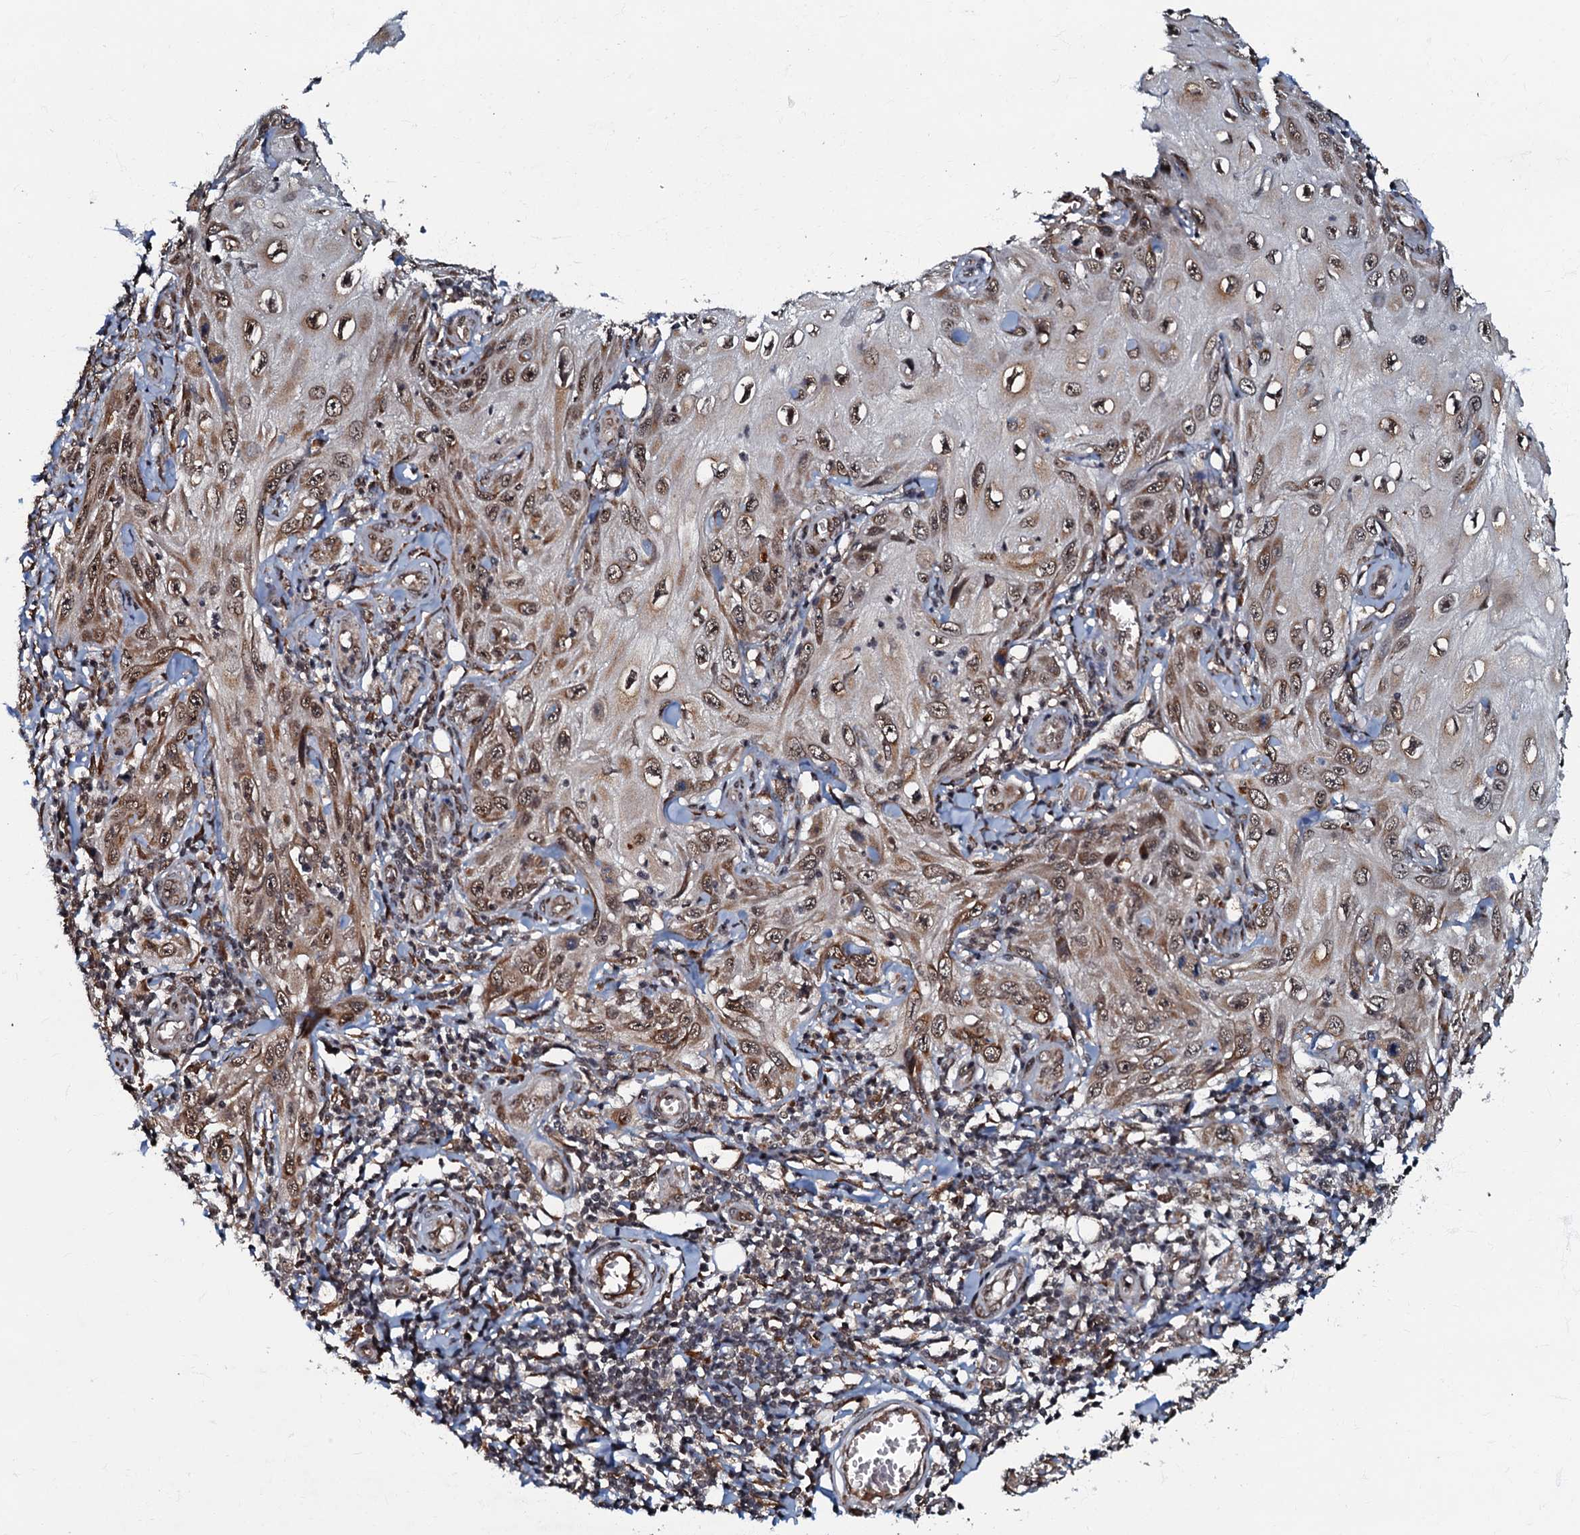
{"staining": {"intensity": "moderate", "quantity": ">75%", "location": "cytoplasmic/membranous,nuclear"}, "tissue": "skin cancer", "cell_type": "Tumor cells", "image_type": "cancer", "snomed": [{"axis": "morphology", "description": "Squamous cell carcinoma, NOS"}, {"axis": "topography", "description": "Skin"}], "caption": "High-power microscopy captured an immunohistochemistry photomicrograph of squamous cell carcinoma (skin), revealing moderate cytoplasmic/membranous and nuclear positivity in about >75% of tumor cells. The staining was performed using DAB (3,3'-diaminobenzidine) to visualize the protein expression in brown, while the nuclei were stained in blue with hematoxylin (Magnification: 20x).", "gene": "C18orf32", "patient": {"sex": "female", "age": 73}}